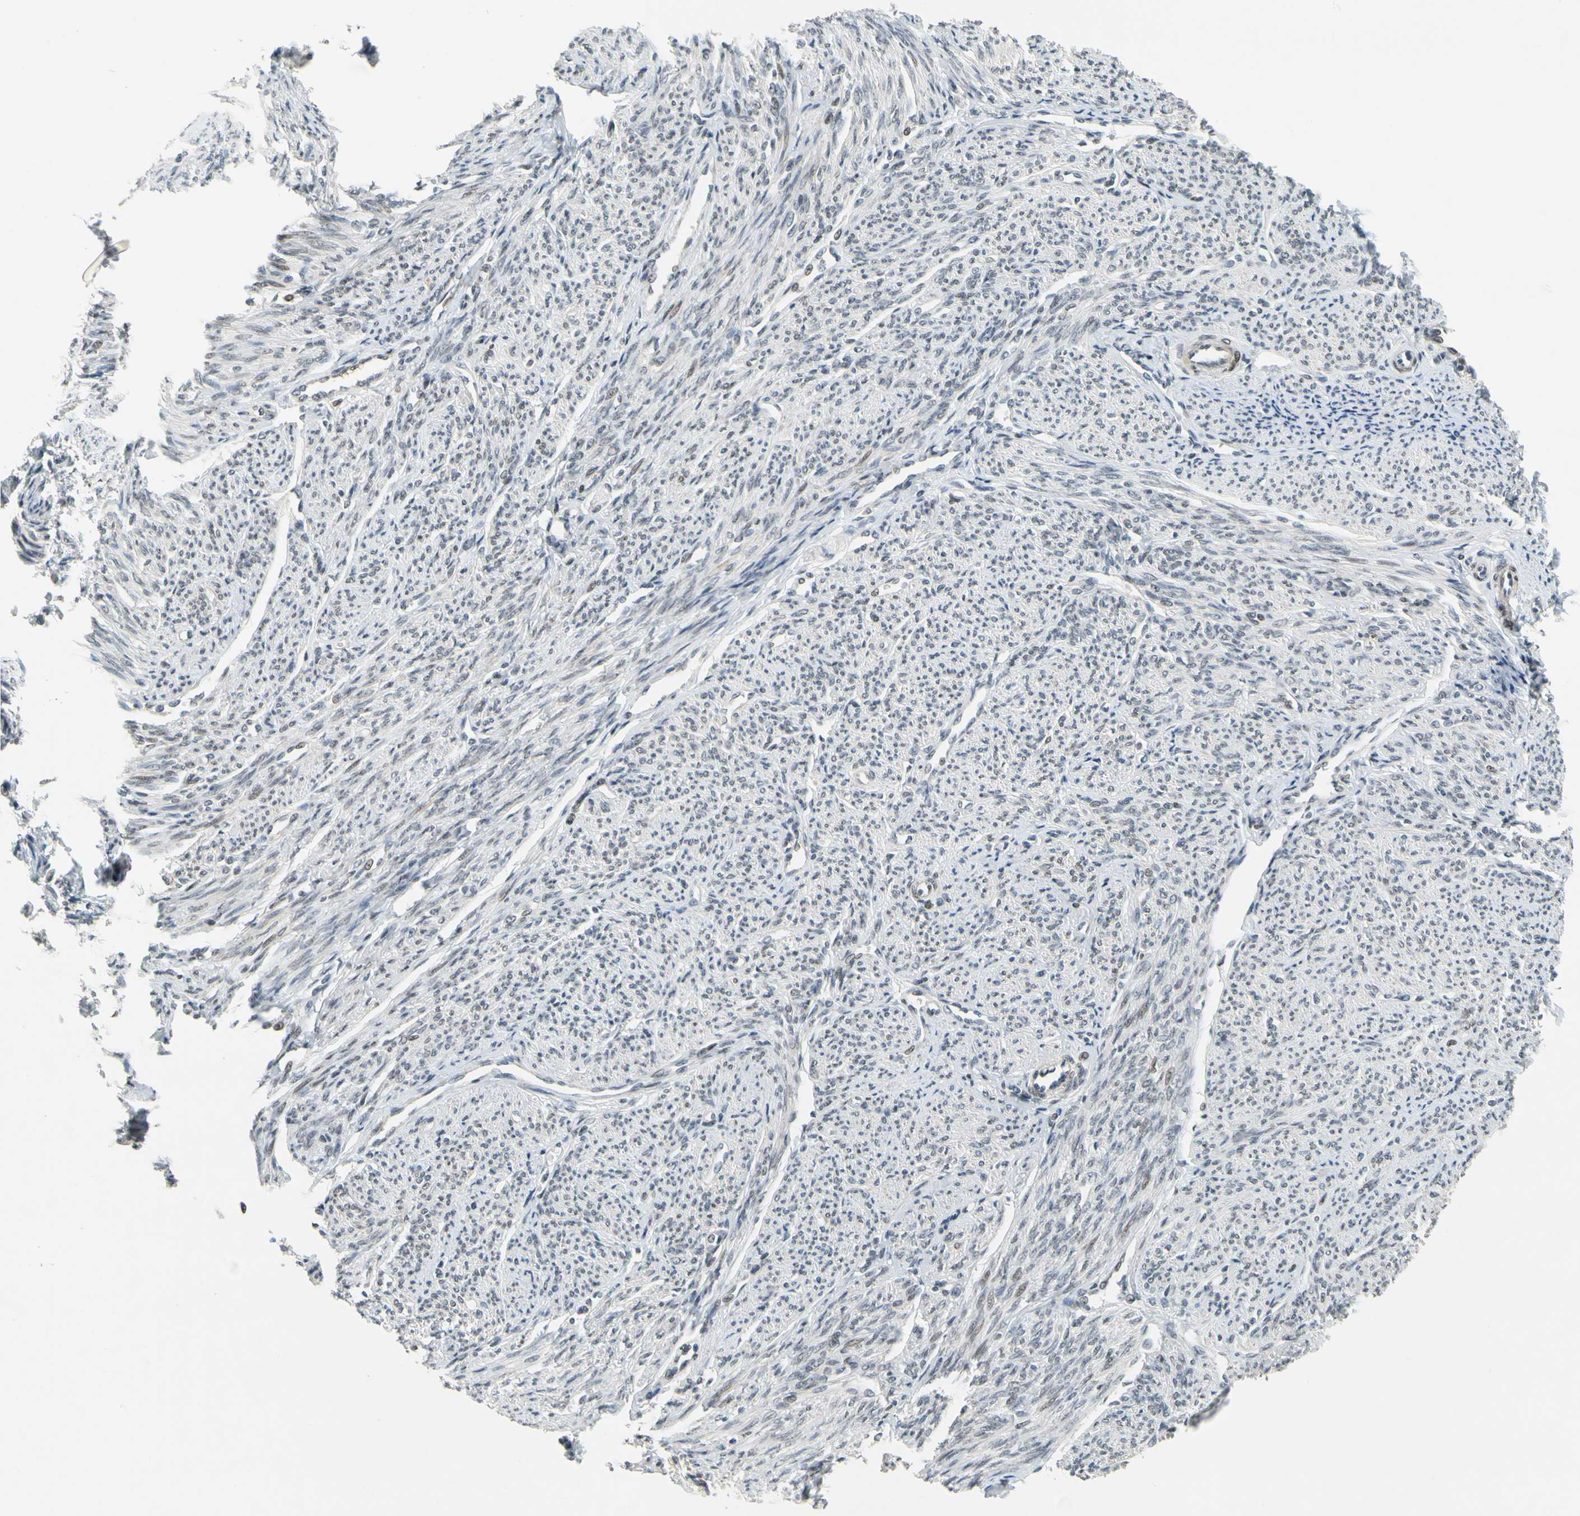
{"staining": {"intensity": "strong", "quantity": ">75%", "location": "cytoplasmic/membranous"}, "tissue": "smooth muscle", "cell_type": "Smooth muscle cells", "image_type": "normal", "snomed": [{"axis": "morphology", "description": "Normal tissue, NOS"}, {"axis": "topography", "description": "Smooth muscle"}], "caption": "Immunohistochemistry (IHC) histopathology image of normal human smooth muscle stained for a protein (brown), which exhibits high levels of strong cytoplasmic/membranous expression in about >75% of smooth muscle cells.", "gene": "POGZ", "patient": {"sex": "female", "age": 65}}